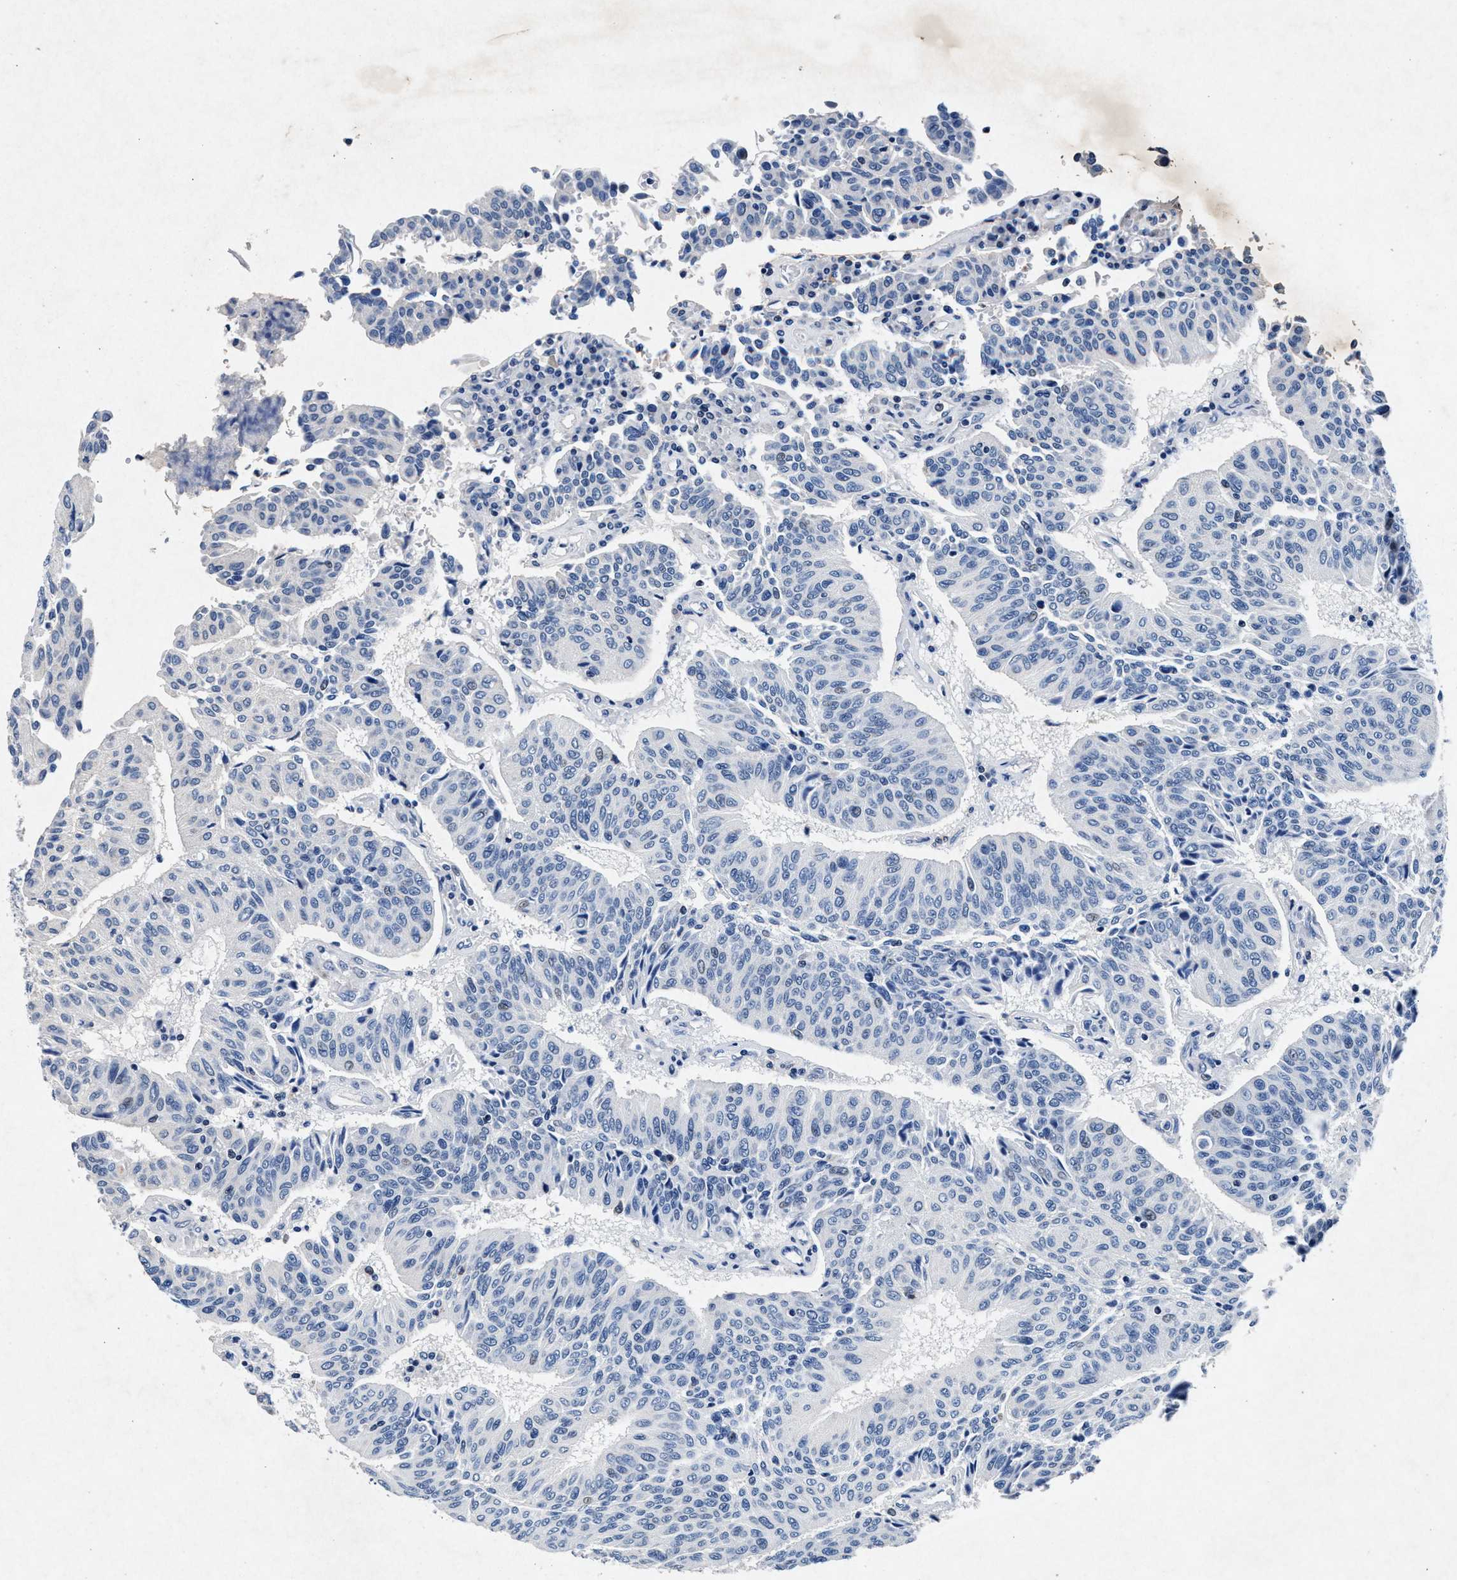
{"staining": {"intensity": "weak", "quantity": "<25%", "location": "nuclear"}, "tissue": "urothelial cancer", "cell_type": "Tumor cells", "image_type": "cancer", "snomed": [{"axis": "morphology", "description": "Urothelial carcinoma, High grade"}, {"axis": "topography", "description": "Urinary bladder"}], "caption": "High power microscopy image of an immunohistochemistry micrograph of urothelial carcinoma (high-grade), revealing no significant expression in tumor cells. The staining was performed using DAB to visualize the protein expression in brown, while the nuclei were stained in blue with hematoxylin (Magnification: 20x).", "gene": "MAP6", "patient": {"sex": "male", "age": 66}}